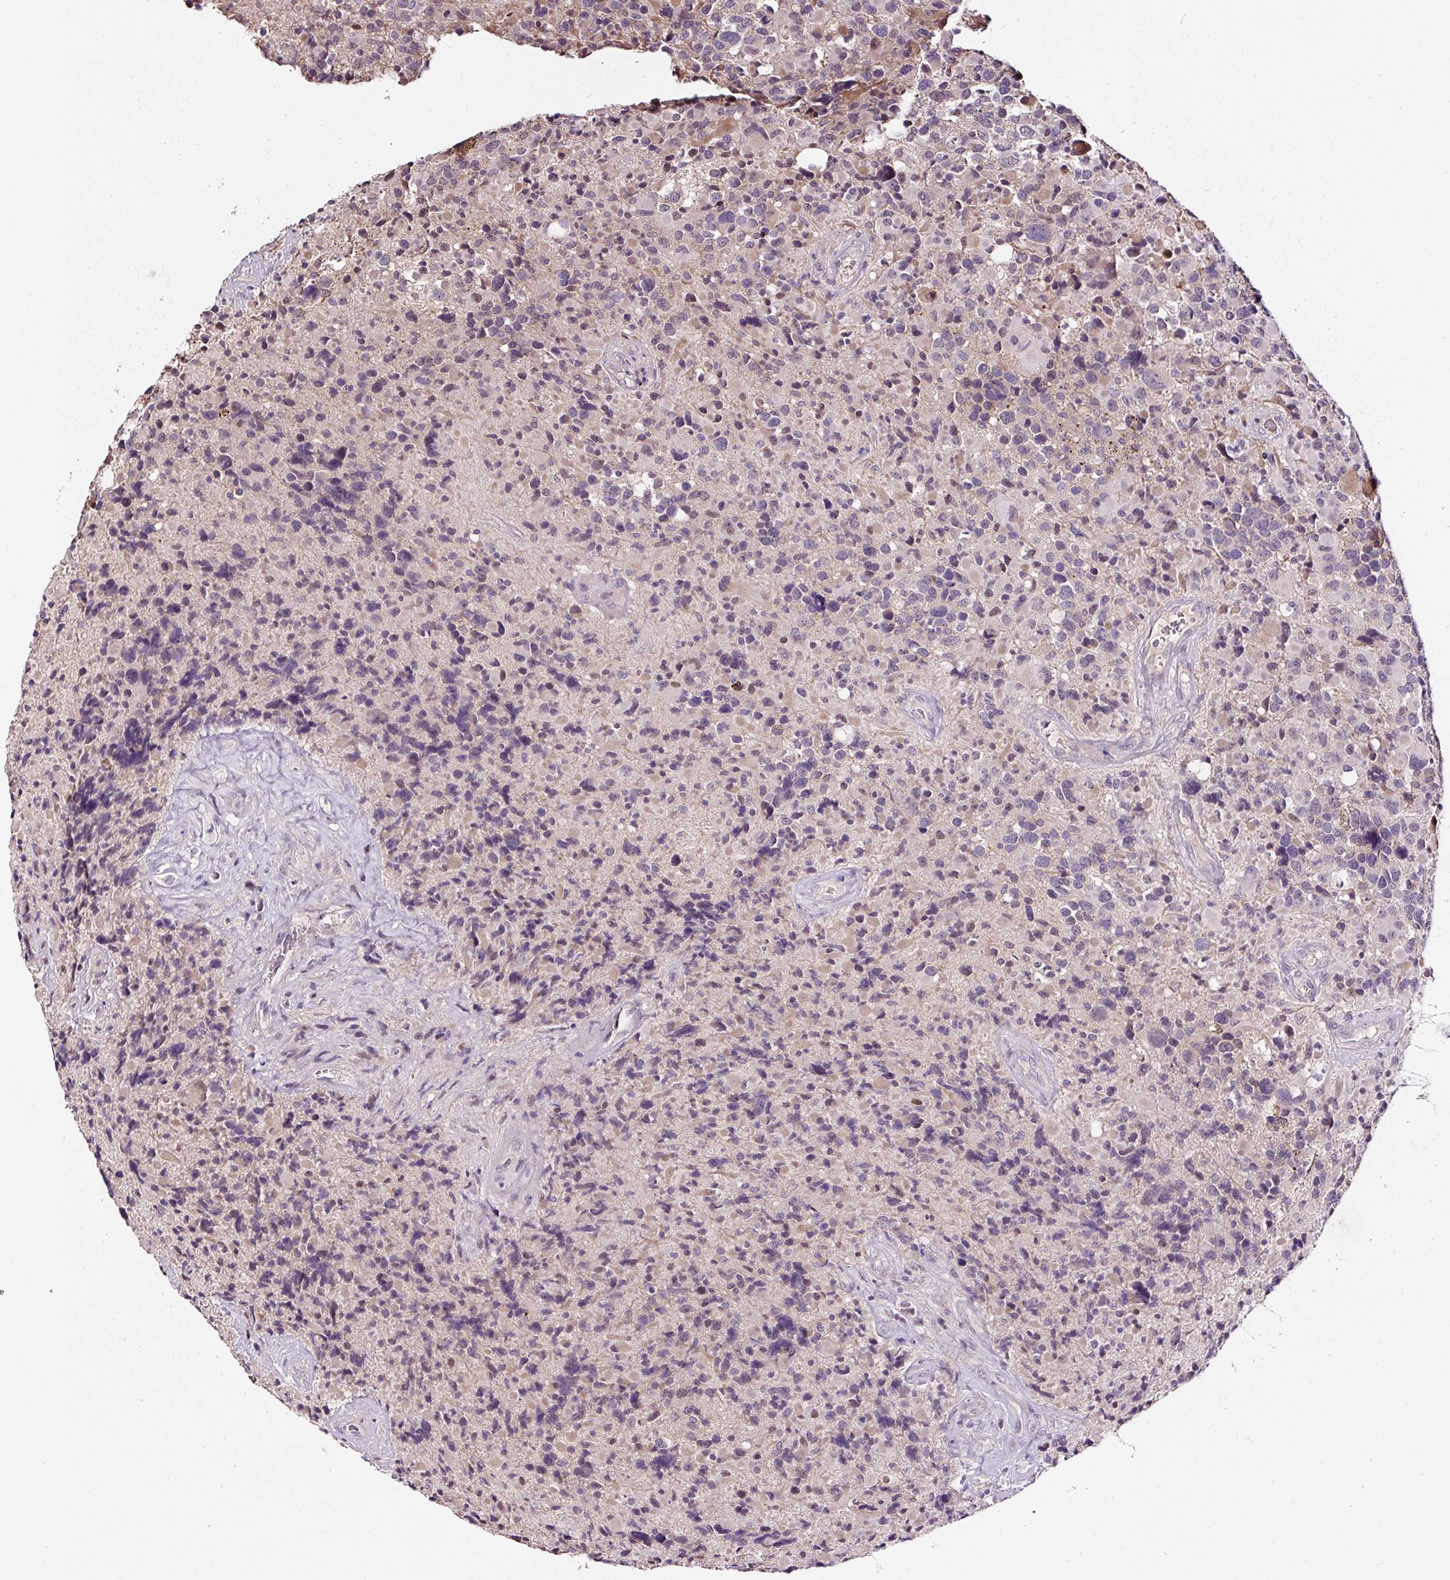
{"staining": {"intensity": "negative", "quantity": "none", "location": "none"}, "tissue": "glioma", "cell_type": "Tumor cells", "image_type": "cancer", "snomed": [{"axis": "morphology", "description": "Glioma, malignant, High grade"}, {"axis": "topography", "description": "Brain"}], "caption": "Tumor cells show no significant protein expression in malignant glioma (high-grade).", "gene": "LRRC24", "patient": {"sex": "female", "age": 40}}